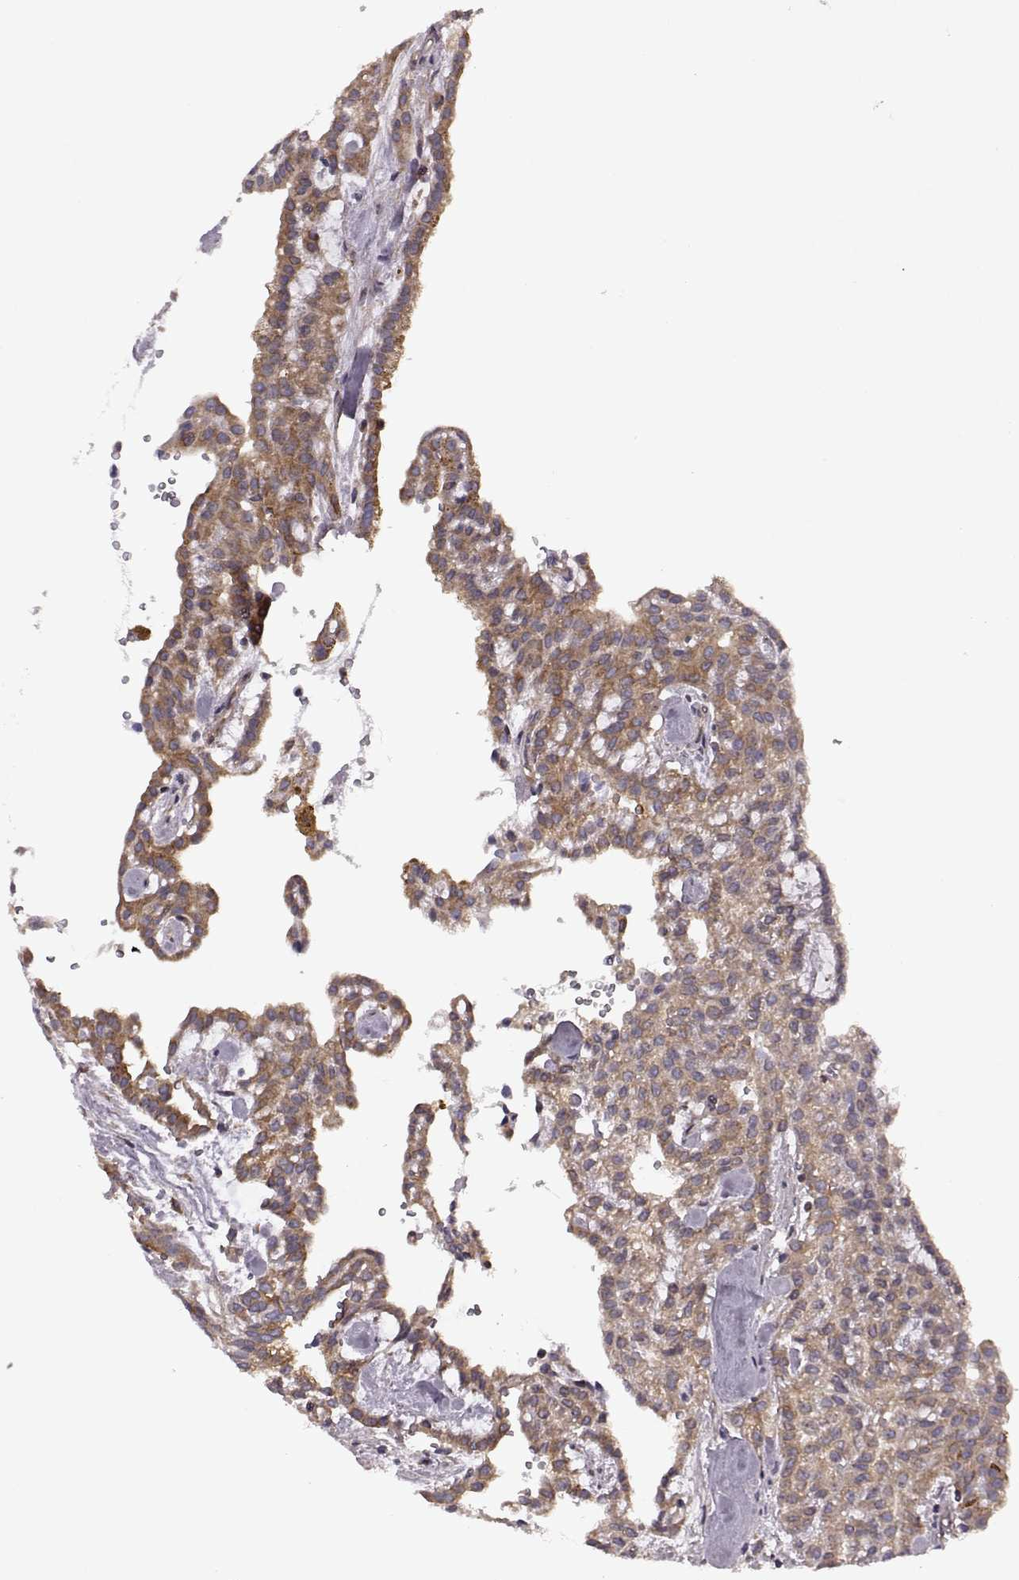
{"staining": {"intensity": "moderate", "quantity": ">75%", "location": "cytoplasmic/membranous"}, "tissue": "renal cancer", "cell_type": "Tumor cells", "image_type": "cancer", "snomed": [{"axis": "morphology", "description": "Adenocarcinoma, NOS"}, {"axis": "topography", "description": "Kidney"}], "caption": "Protein expression analysis of renal cancer (adenocarcinoma) shows moderate cytoplasmic/membranous expression in about >75% of tumor cells.", "gene": "URI1", "patient": {"sex": "male", "age": 63}}